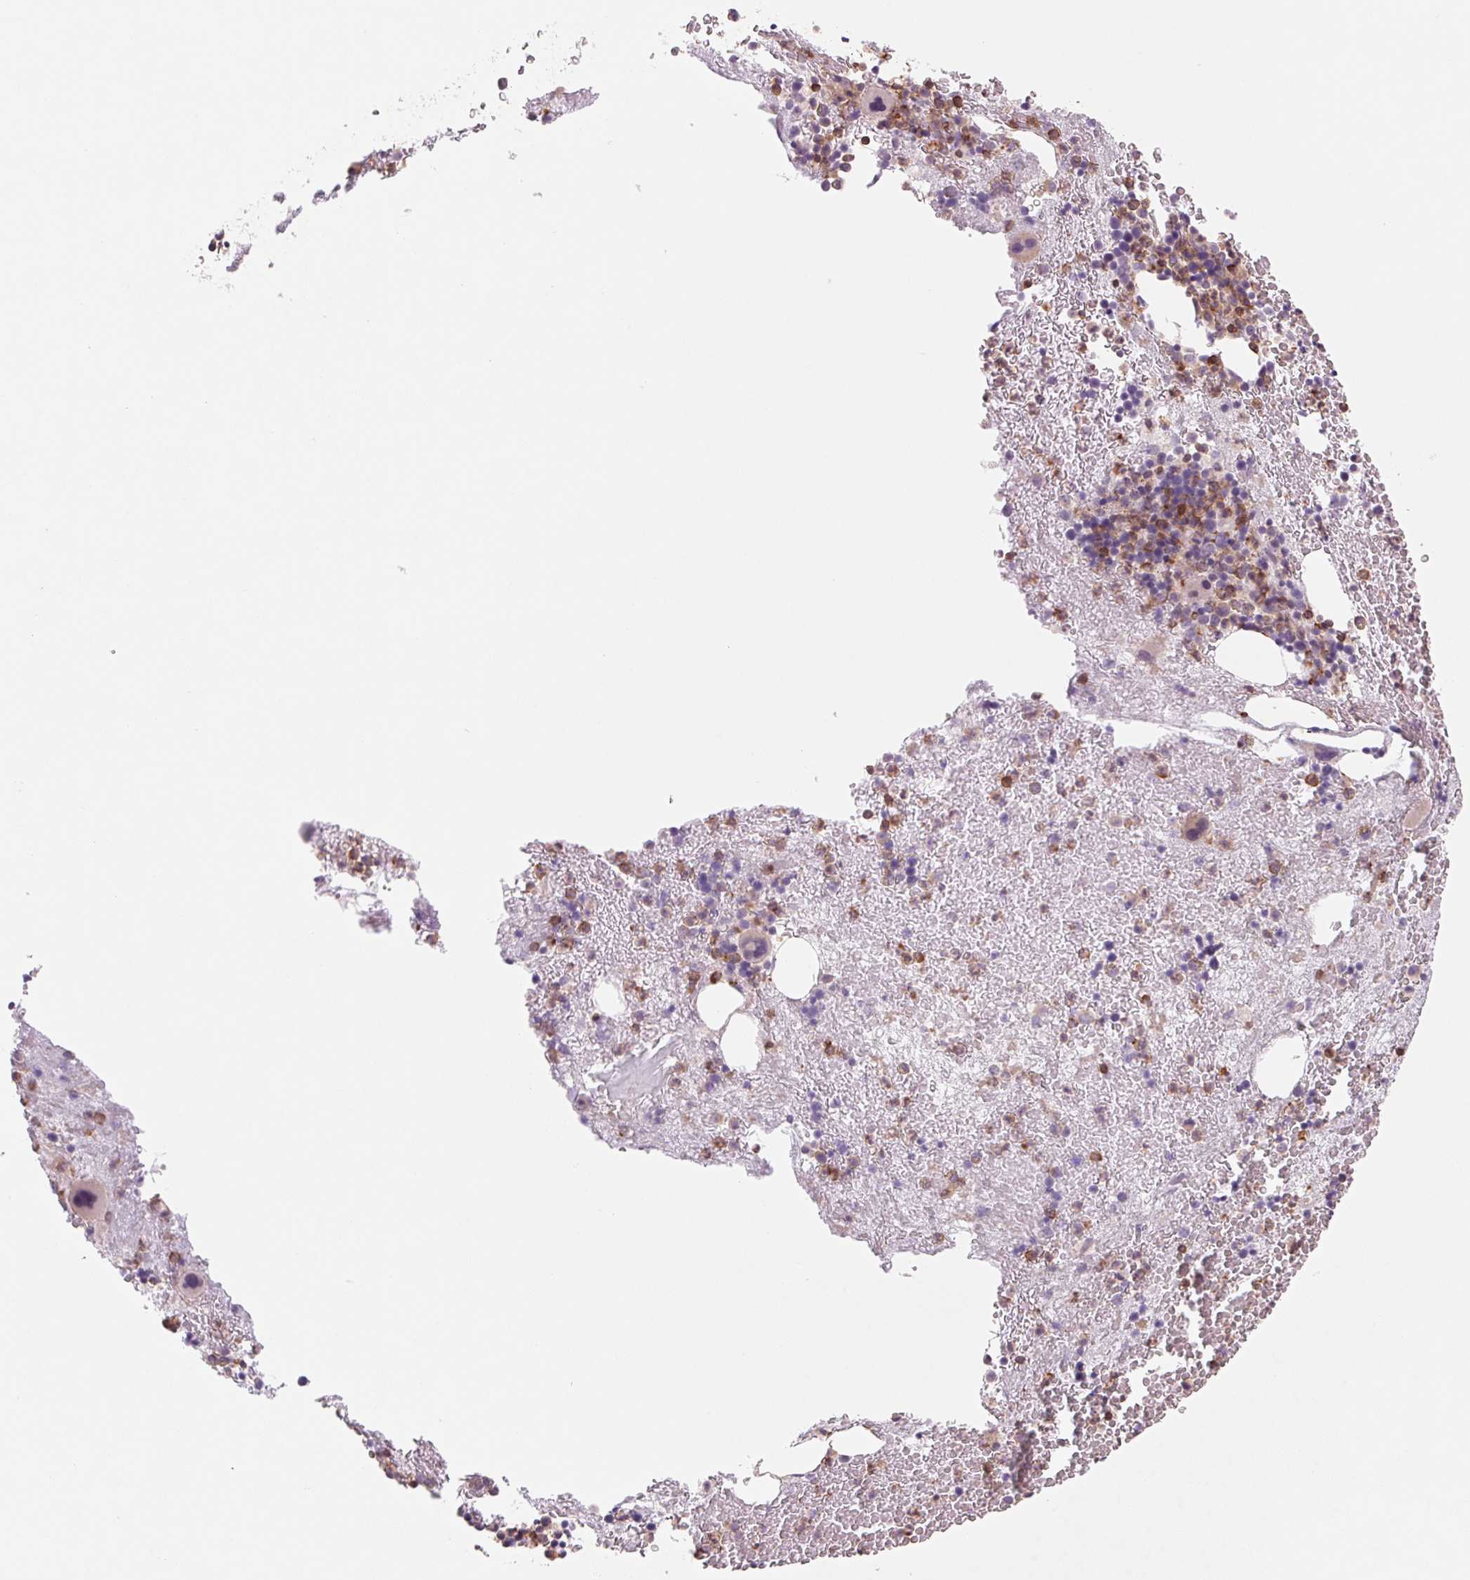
{"staining": {"intensity": "moderate", "quantity": "25%-75%", "location": "cytoplasmic/membranous"}, "tissue": "bone marrow", "cell_type": "Hematopoietic cells", "image_type": "normal", "snomed": [{"axis": "morphology", "description": "Normal tissue, NOS"}, {"axis": "topography", "description": "Bone marrow"}], "caption": "A brown stain shows moderate cytoplasmic/membranous expression of a protein in hematopoietic cells of normal bone marrow. (brown staining indicates protein expression, while blue staining denotes nuclei).", "gene": "KIF26A", "patient": {"sex": "male", "age": 44}}